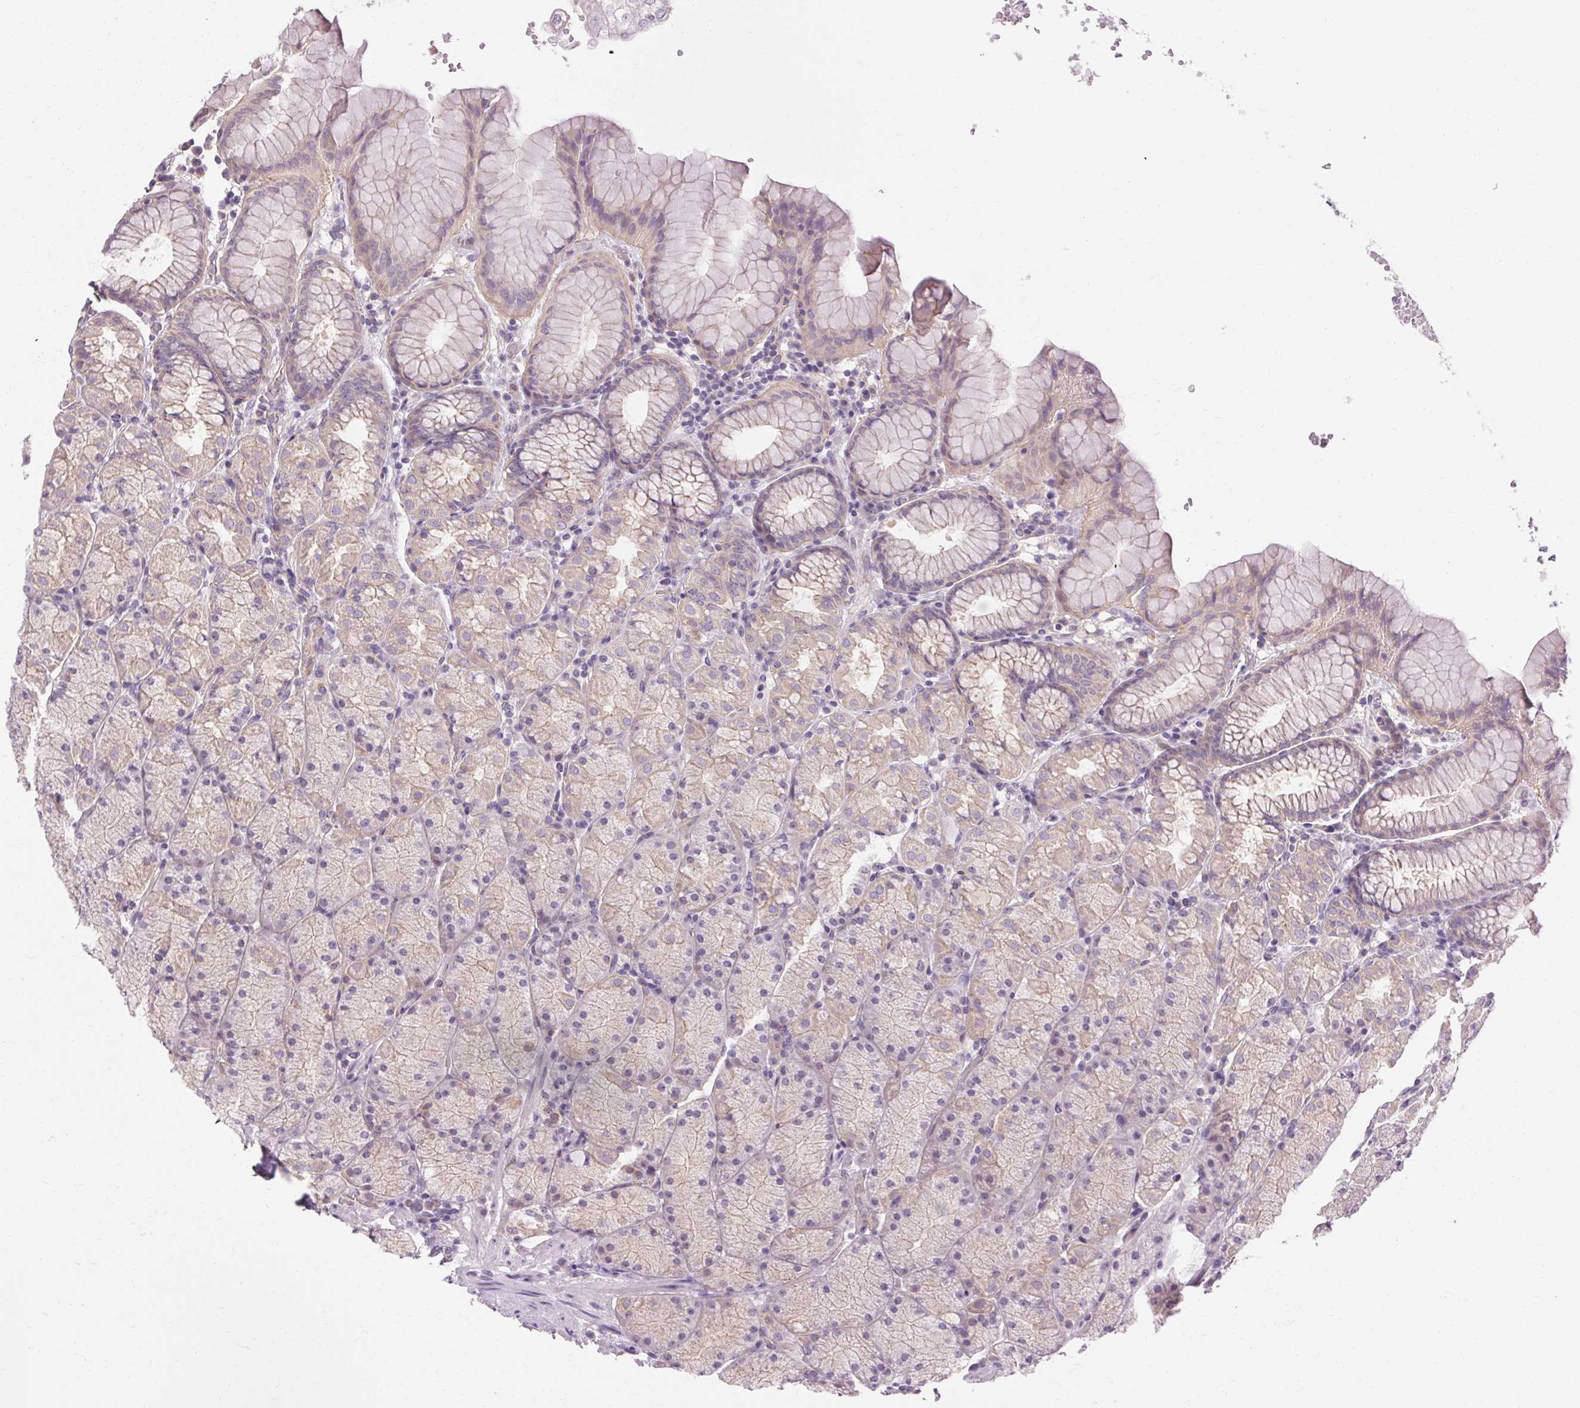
{"staining": {"intensity": "weak", "quantity": "25%-75%", "location": "cytoplasmic/membranous"}, "tissue": "stomach", "cell_type": "Glandular cells", "image_type": "normal", "snomed": [{"axis": "morphology", "description": "Normal tissue, NOS"}, {"axis": "topography", "description": "Stomach, upper"}, {"axis": "topography", "description": "Stomach"}], "caption": "Glandular cells reveal low levels of weak cytoplasmic/membranous positivity in about 25%-75% of cells in normal human stomach. The protein of interest is shown in brown color, while the nuclei are stained blue.", "gene": "TM6SF1", "patient": {"sex": "male", "age": 76}}